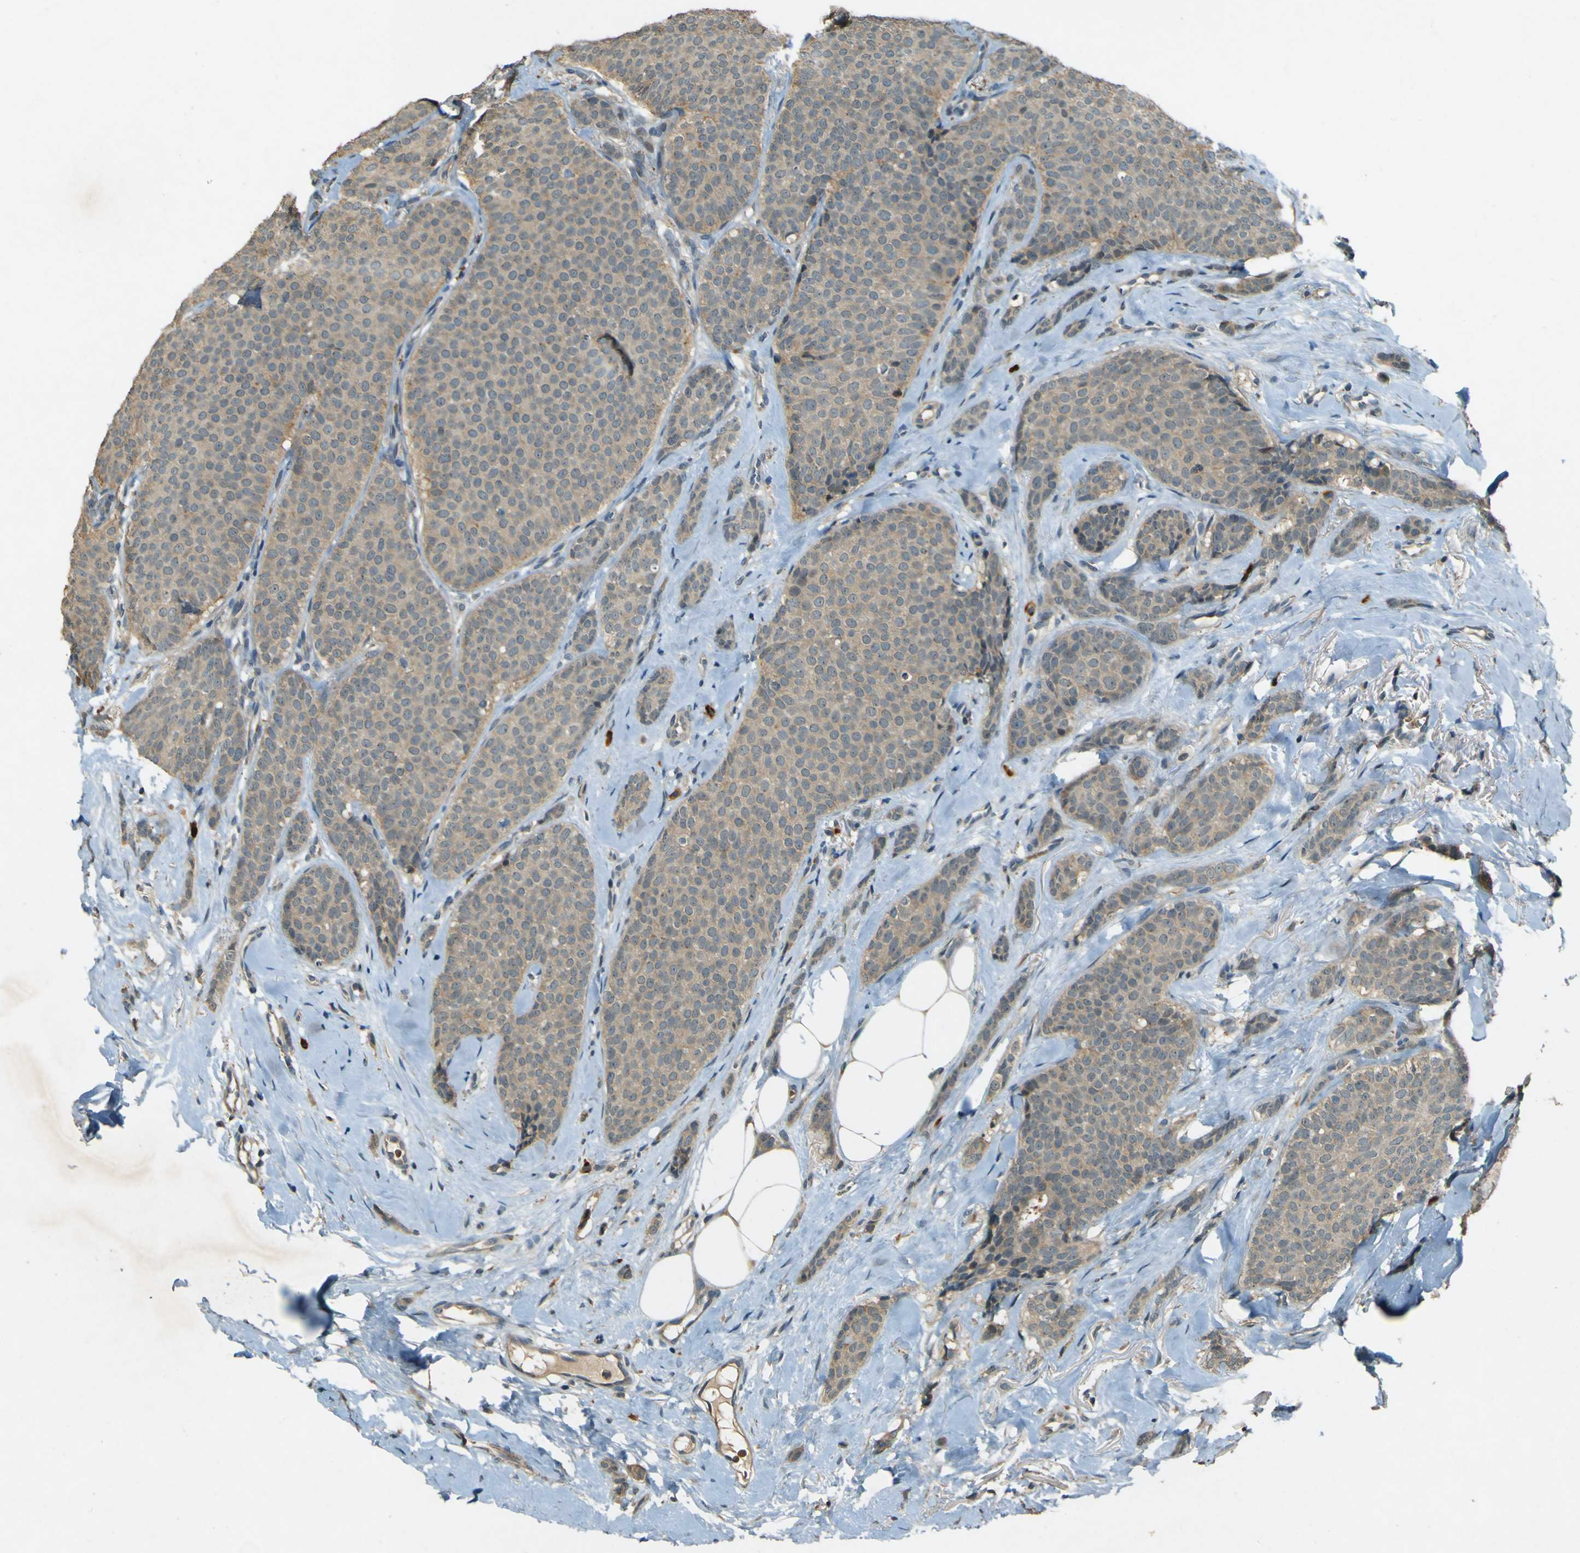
{"staining": {"intensity": "weak", "quantity": ">75%", "location": "cytoplasmic/membranous"}, "tissue": "breast cancer", "cell_type": "Tumor cells", "image_type": "cancer", "snomed": [{"axis": "morphology", "description": "Lobular carcinoma"}, {"axis": "topography", "description": "Skin"}, {"axis": "topography", "description": "Breast"}], "caption": "The photomicrograph shows a brown stain indicating the presence of a protein in the cytoplasmic/membranous of tumor cells in breast cancer (lobular carcinoma).", "gene": "MPDZ", "patient": {"sex": "female", "age": 46}}